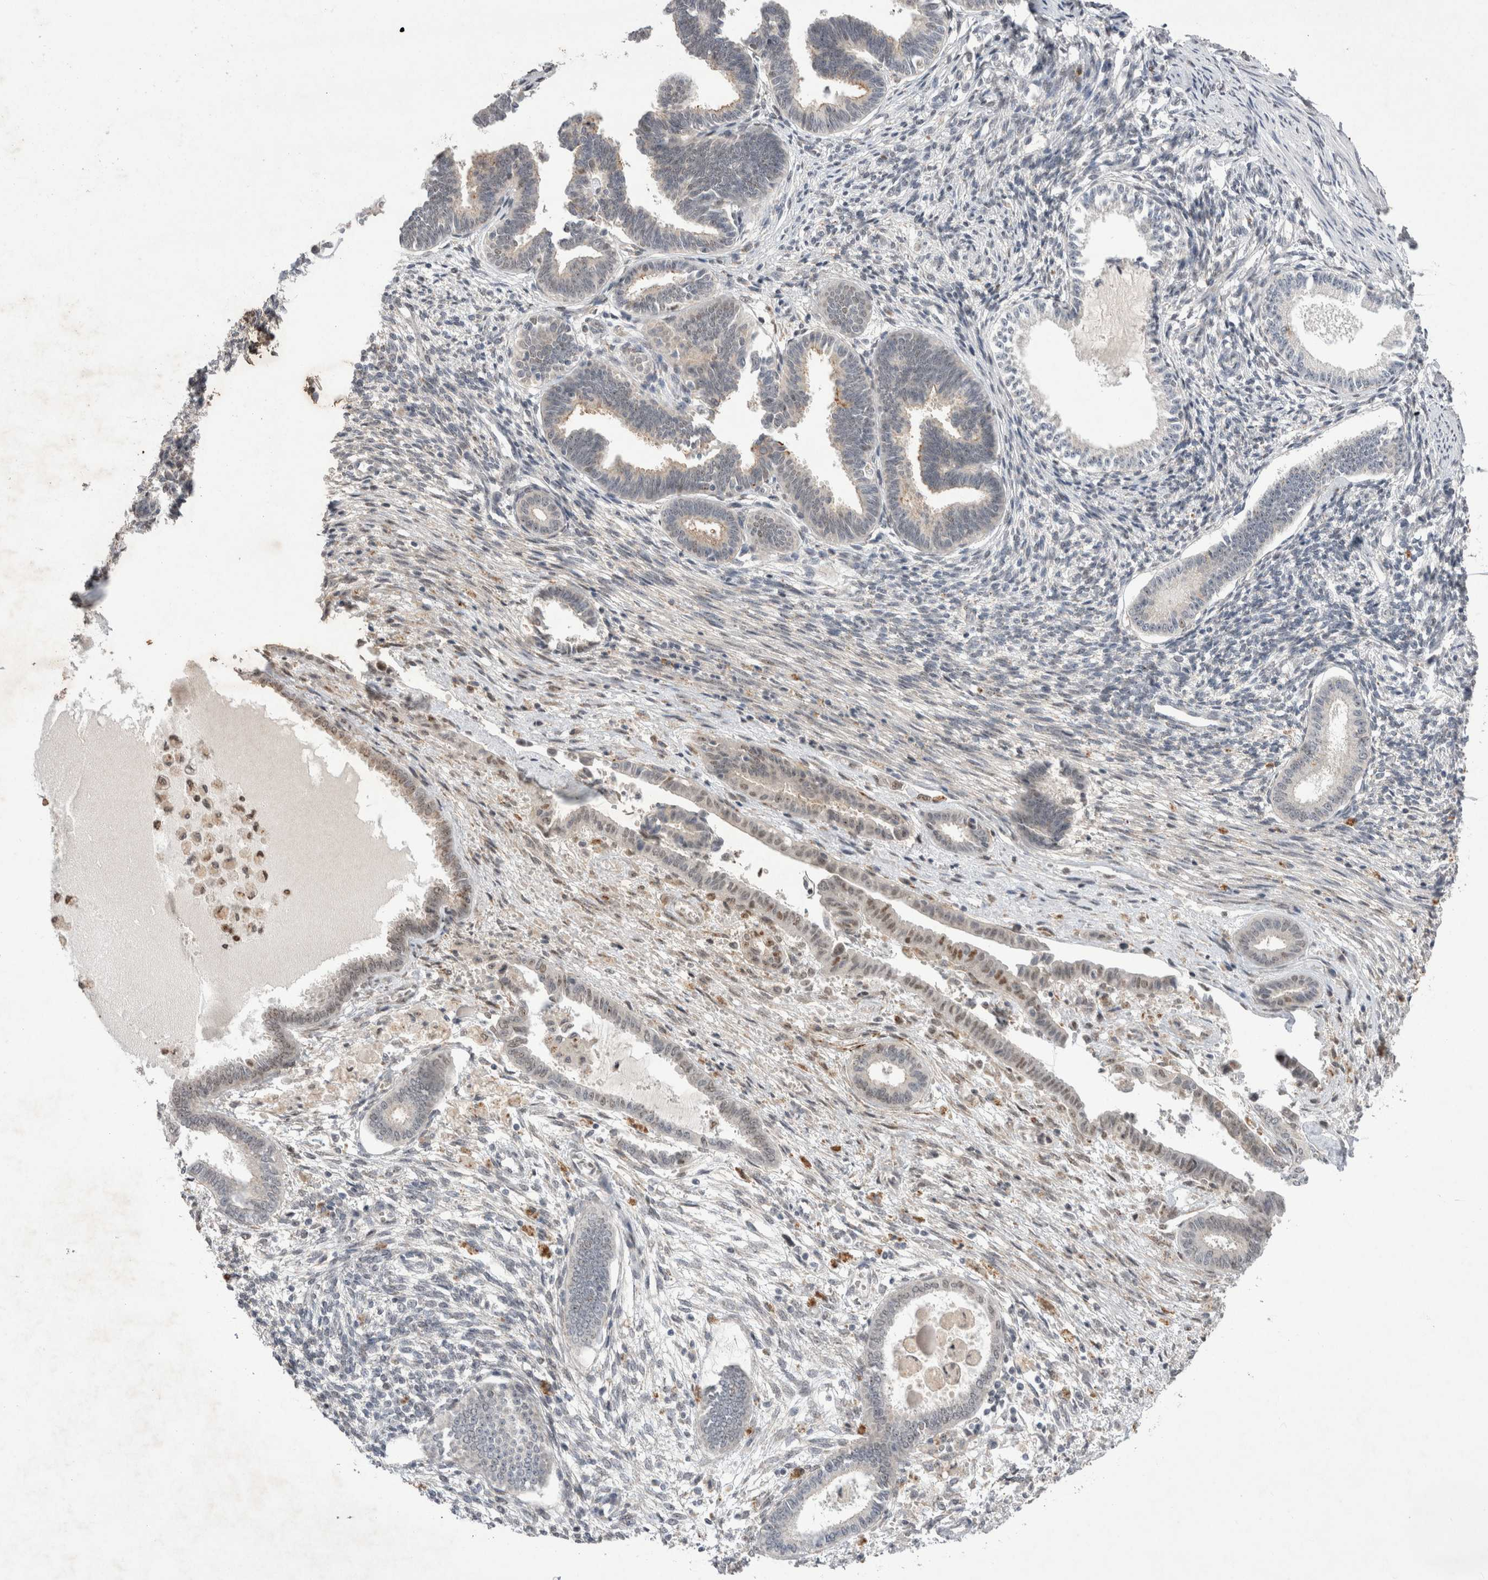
{"staining": {"intensity": "weak", "quantity": "<25%", "location": "nuclear"}, "tissue": "endometrium", "cell_type": "Cells in endometrial stroma", "image_type": "normal", "snomed": [{"axis": "morphology", "description": "Normal tissue, NOS"}, {"axis": "topography", "description": "Endometrium"}], "caption": "Cells in endometrial stroma show no significant protein positivity in benign endometrium. (DAB immunohistochemistry (IHC) with hematoxylin counter stain).", "gene": "STK11", "patient": {"sex": "female", "age": 56}}